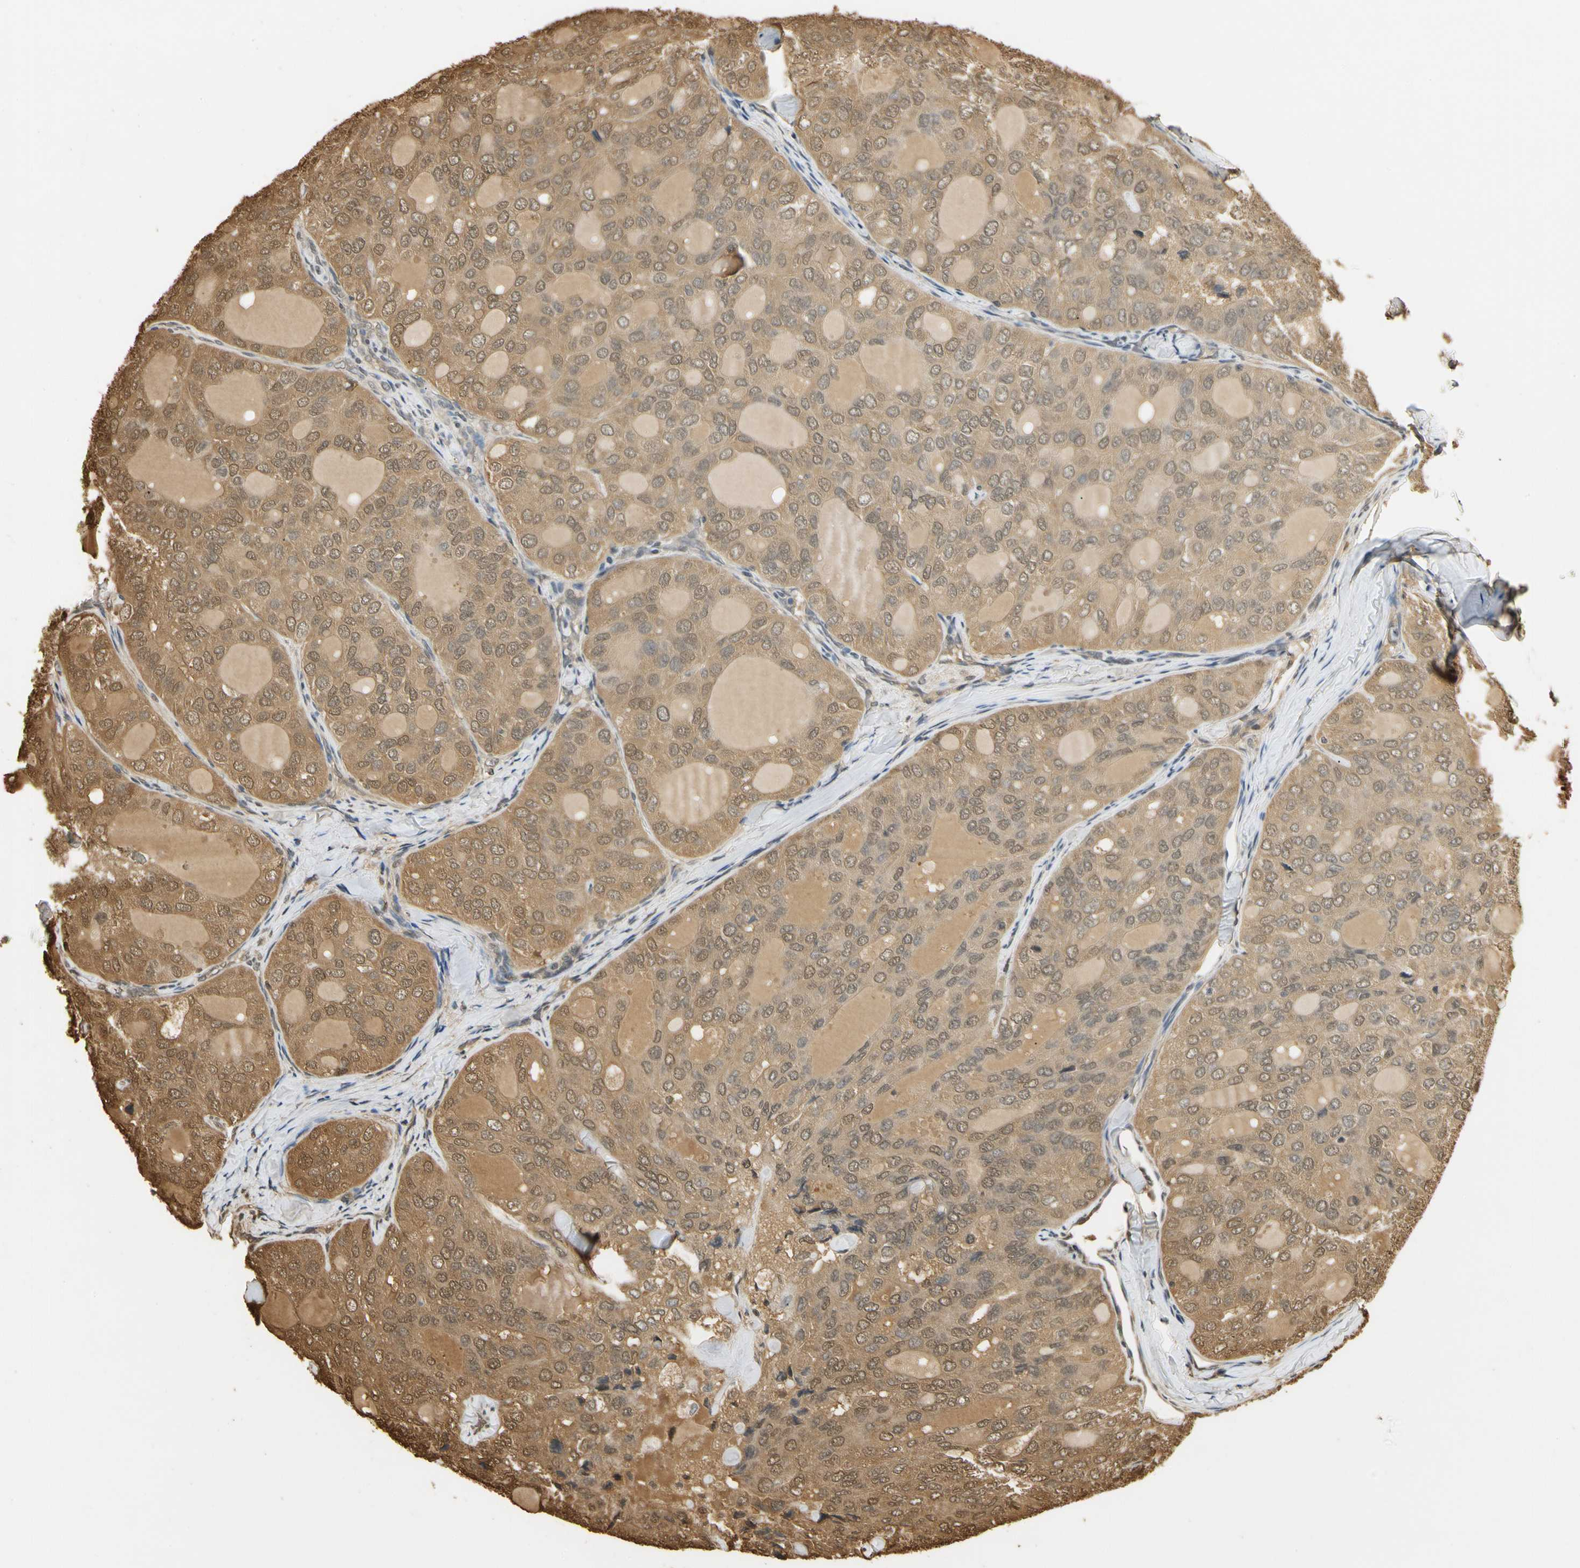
{"staining": {"intensity": "moderate", "quantity": ">75%", "location": "cytoplasmic/membranous"}, "tissue": "thyroid cancer", "cell_type": "Tumor cells", "image_type": "cancer", "snomed": [{"axis": "morphology", "description": "Follicular adenoma carcinoma, NOS"}, {"axis": "topography", "description": "Thyroid gland"}], "caption": "Immunohistochemistry (IHC) staining of thyroid cancer, which exhibits medium levels of moderate cytoplasmic/membranous expression in about >75% of tumor cells indicating moderate cytoplasmic/membranous protein expression. The staining was performed using DAB (brown) for protein detection and nuclei were counterstained in hematoxylin (blue).", "gene": "SOD1", "patient": {"sex": "male", "age": 75}}